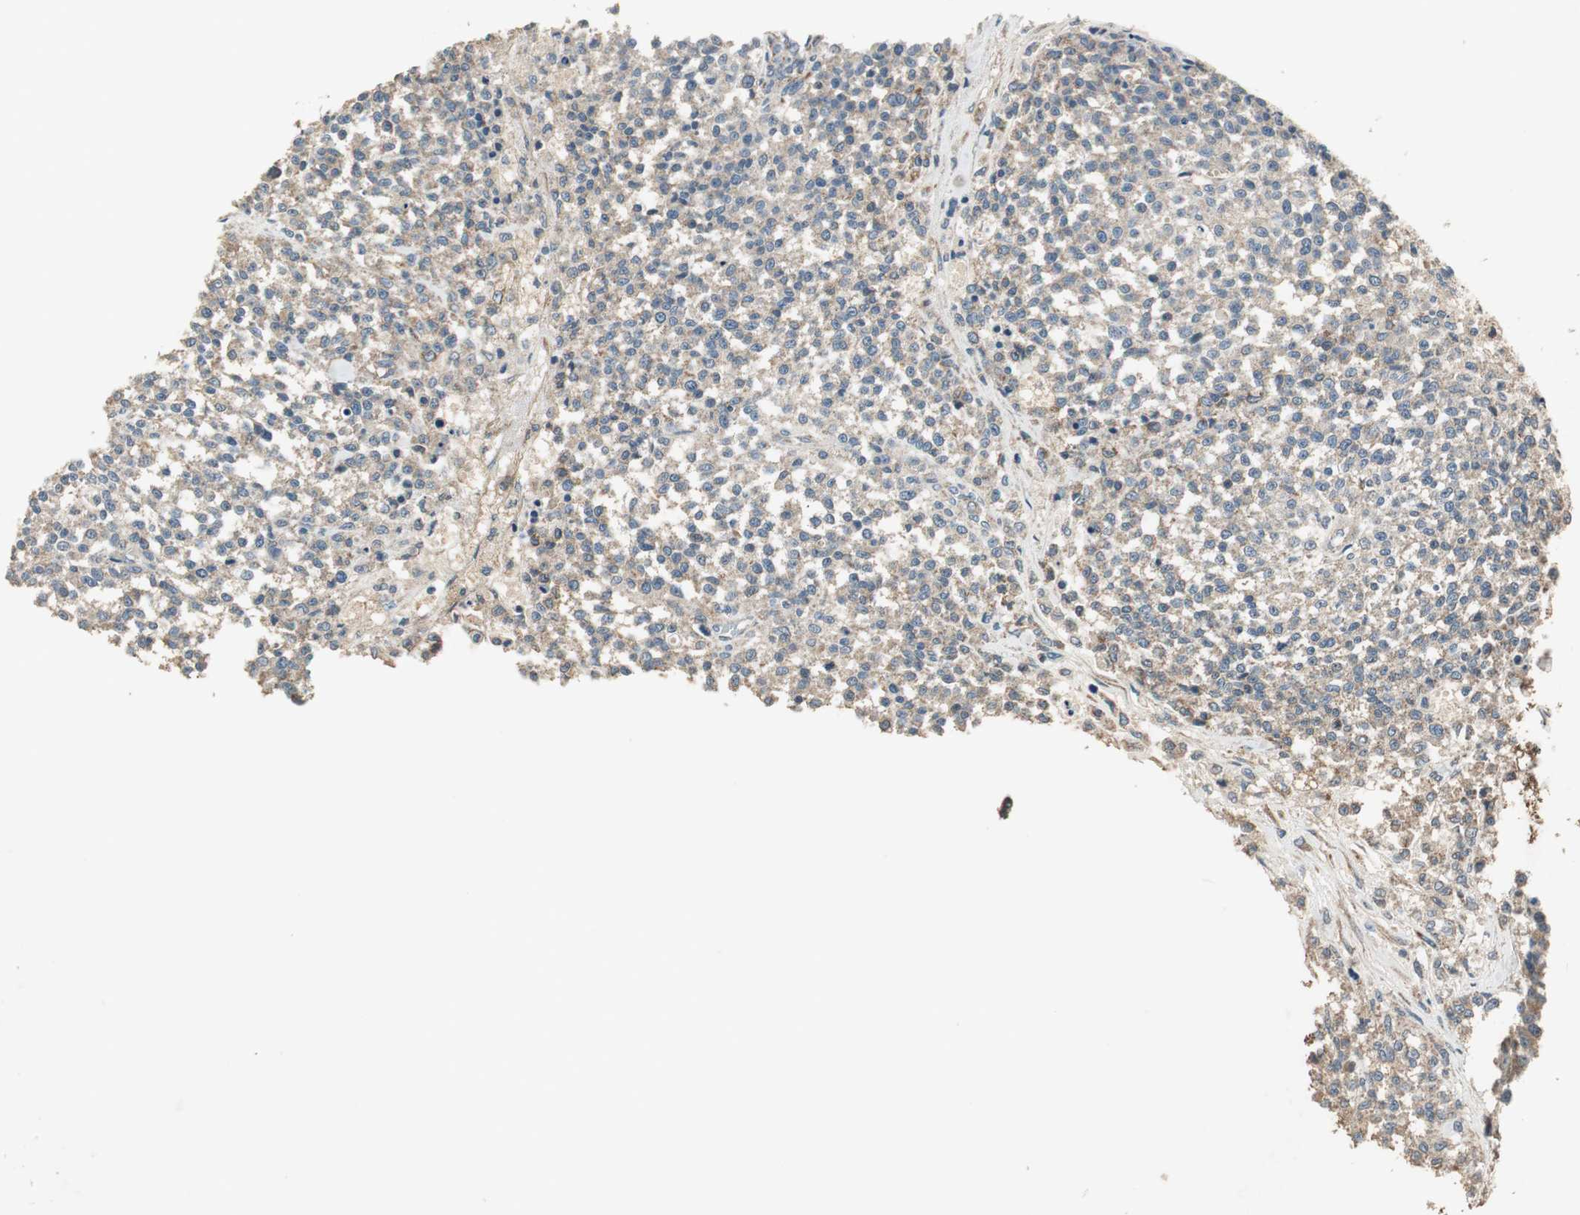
{"staining": {"intensity": "moderate", "quantity": ">75%", "location": "cytoplasmic/membranous"}, "tissue": "testis cancer", "cell_type": "Tumor cells", "image_type": "cancer", "snomed": [{"axis": "morphology", "description": "Seminoma, NOS"}, {"axis": "topography", "description": "Testis"}], "caption": "Immunohistochemistry (IHC) micrograph of testis cancer (seminoma) stained for a protein (brown), which shows medium levels of moderate cytoplasmic/membranous positivity in about >75% of tumor cells.", "gene": "MSTO1", "patient": {"sex": "male", "age": 59}}